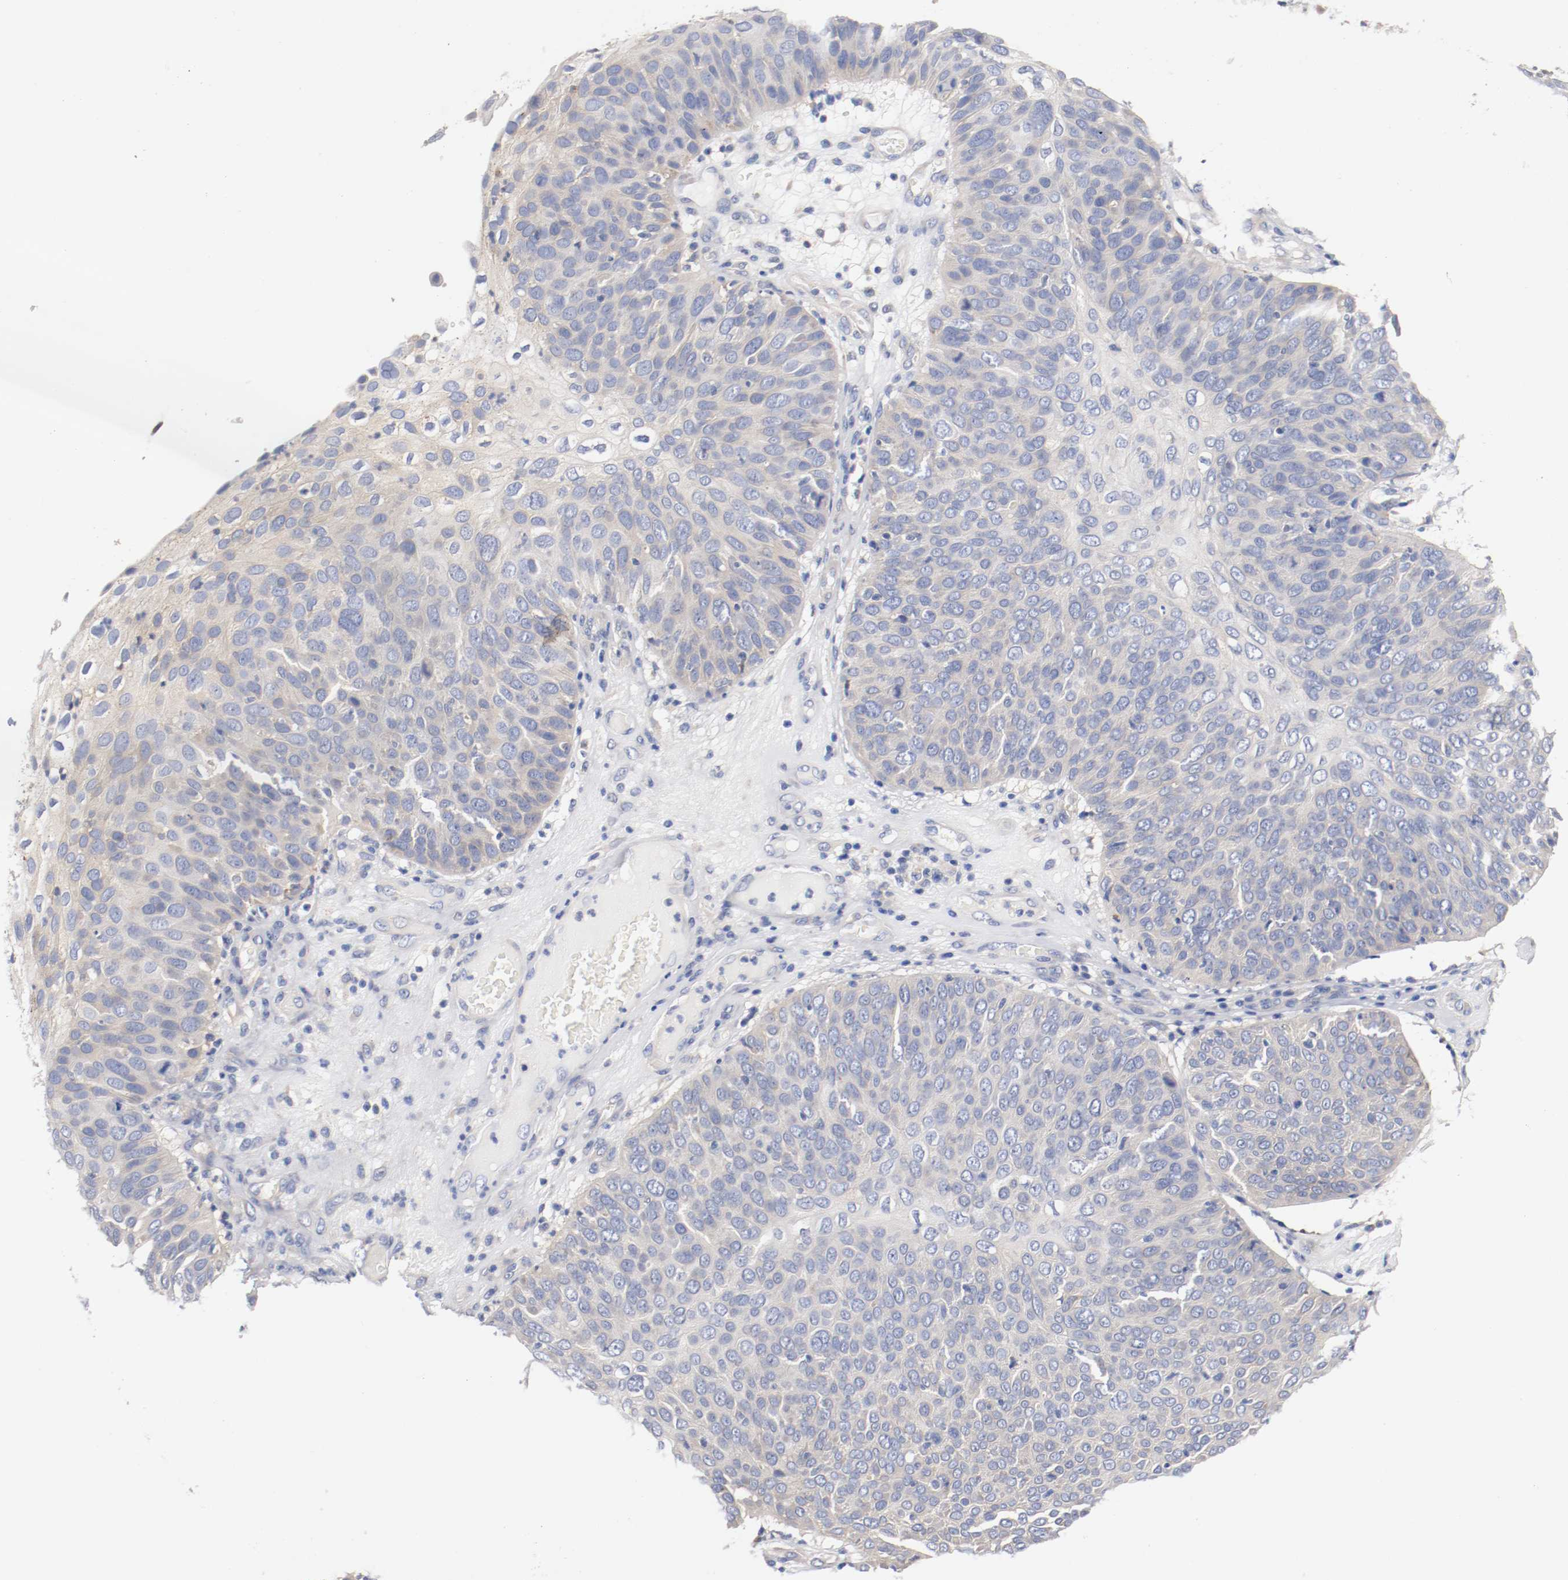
{"staining": {"intensity": "weak", "quantity": ">75%", "location": "cytoplasmic/membranous"}, "tissue": "skin cancer", "cell_type": "Tumor cells", "image_type": "cancer", "snomed": [{"axis": "morphology", "description": "Squamous cell carcinoma, NOS"}, {"axis": "topography", "description": "Skin"}], "caption": "A brown stain labels weak cytoplasmic/membranous staining of a protein in skin cancer tumor cells.", "gene": "HGS", "patient": {"sex": "male", "age": 87}}